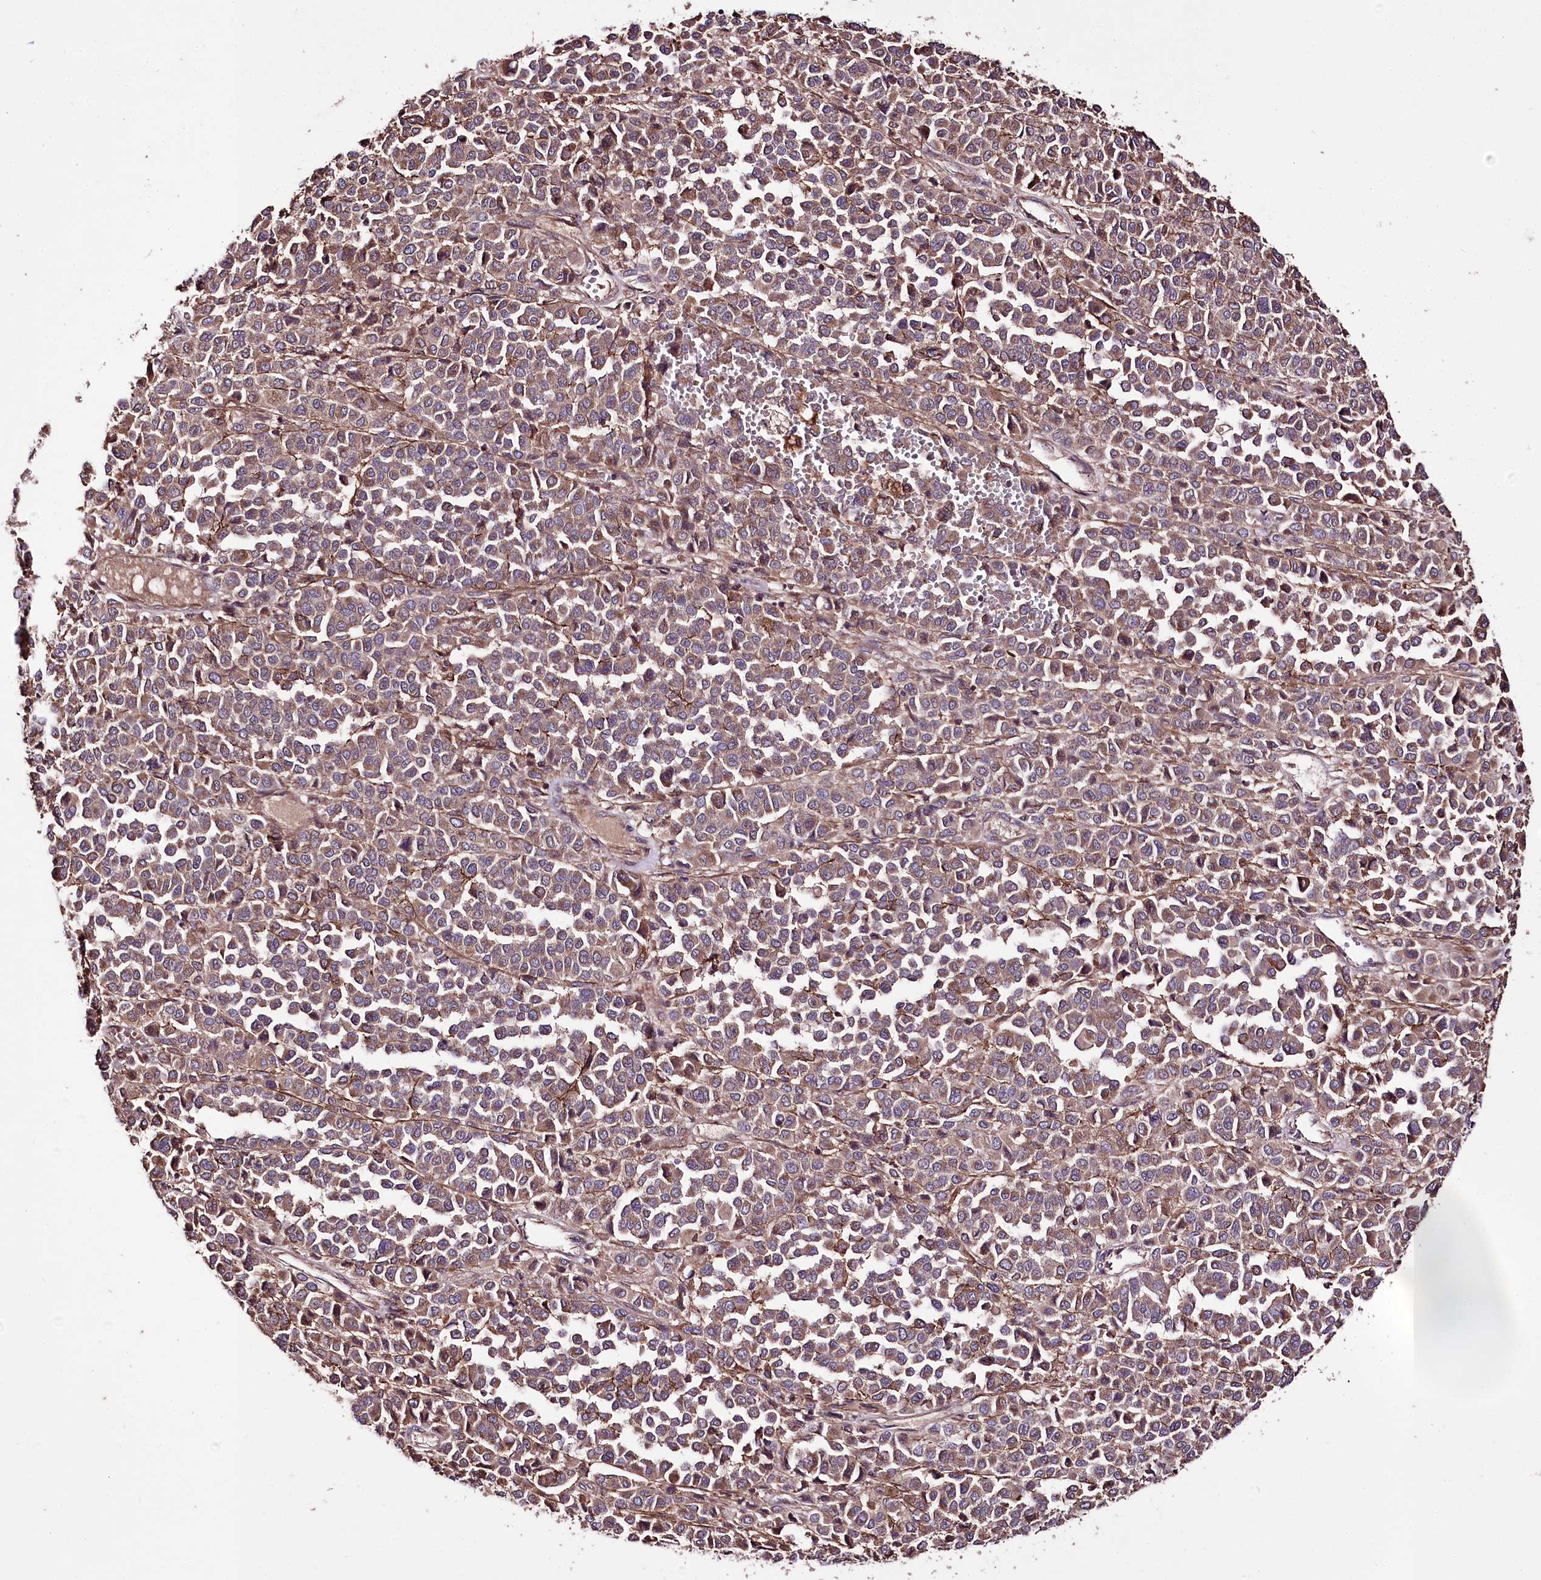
{"staining": {"intensity": "moderate", "quantity": ">75%", "location": "cytoplasmic/membranous"}, "tissue": "melanoma", "cell_type": "Tumor cells", "image_type": "cancer", "snomed": [{"axis": "morphology", "description": "Malignant melanoma, Metastatic site"}, {"axis": "topography", "description": "Pancreas"}], "caption": "Human malignant melanoma (metastatic site) stained for a protein (brown) displays moderate cytoplasmic/membranous positive expression in approximately >75% of tumor cells.", "gene": "WWC1", "patient": {"sex": "female", "age": 30}}